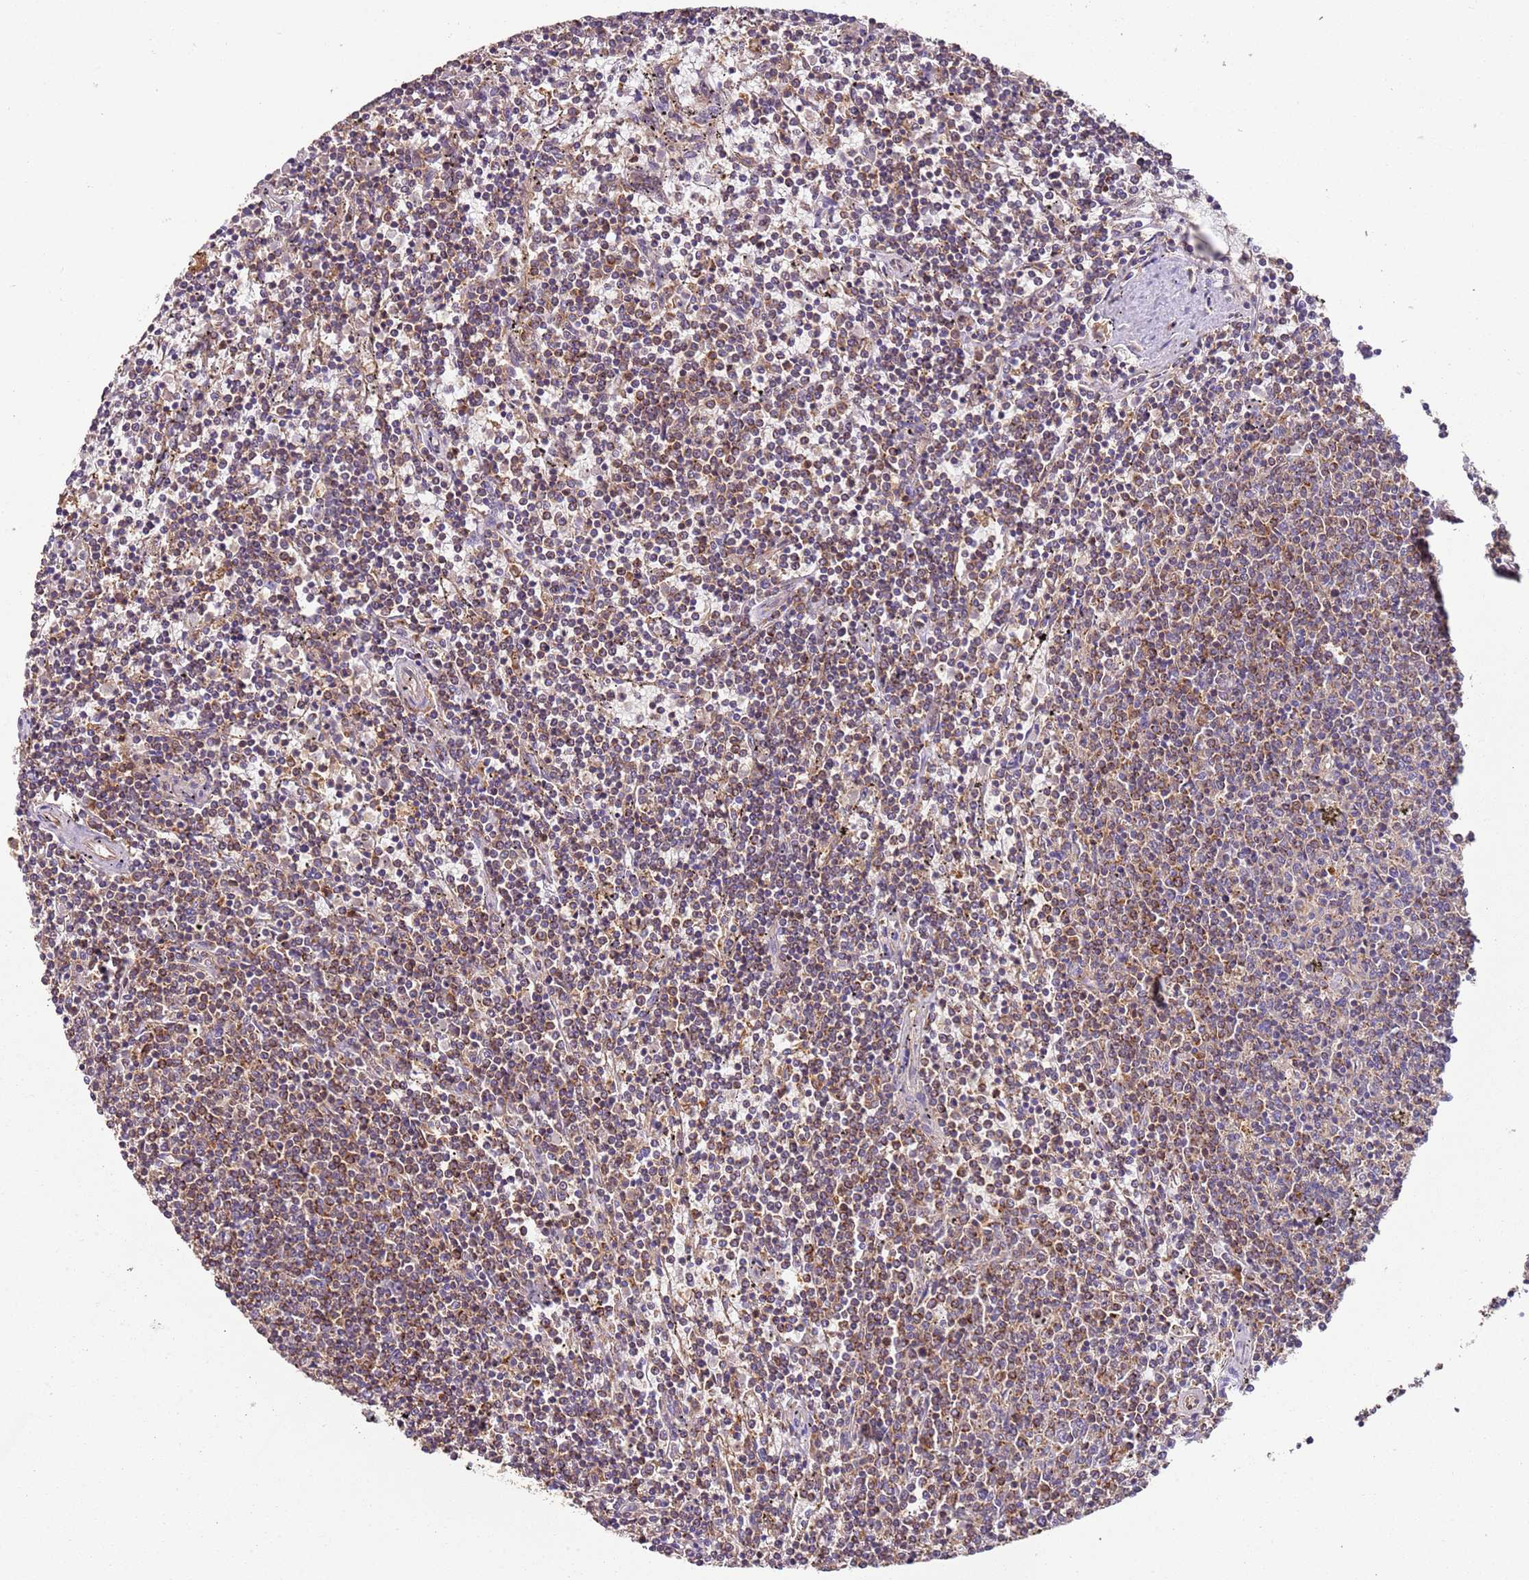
{"staining": {"intensity": "moderate", "quantity": "25%-75%", "location": "cytoplasmic/membranous"}, "tissue": "lymphoma", "cell_type": "Tumor cells", "image_type": "cancer", "snomed": [{"axis": "morphology", "description": "Malignant lymphoma, non-Hodgkin's type, Low grade"}, {"axis": "topography", "description": "Spleen"}], "caption": "Malignant lymphoma, non-Hodgkin's type (low-grade) stained with DAB immunohistochemistry (IHC) reveals medium levels of moderate cytoplasmic/membranous staining in about 25%-75% of tumor cells. (Stains: DAB (3,3'-diaminobenzidine) in brown, nuclei in blue, Microscopy: brightfield microscopy at high magnification).", "gene": "RMND5A", "patient": {"sex": "female", "age": 50}}